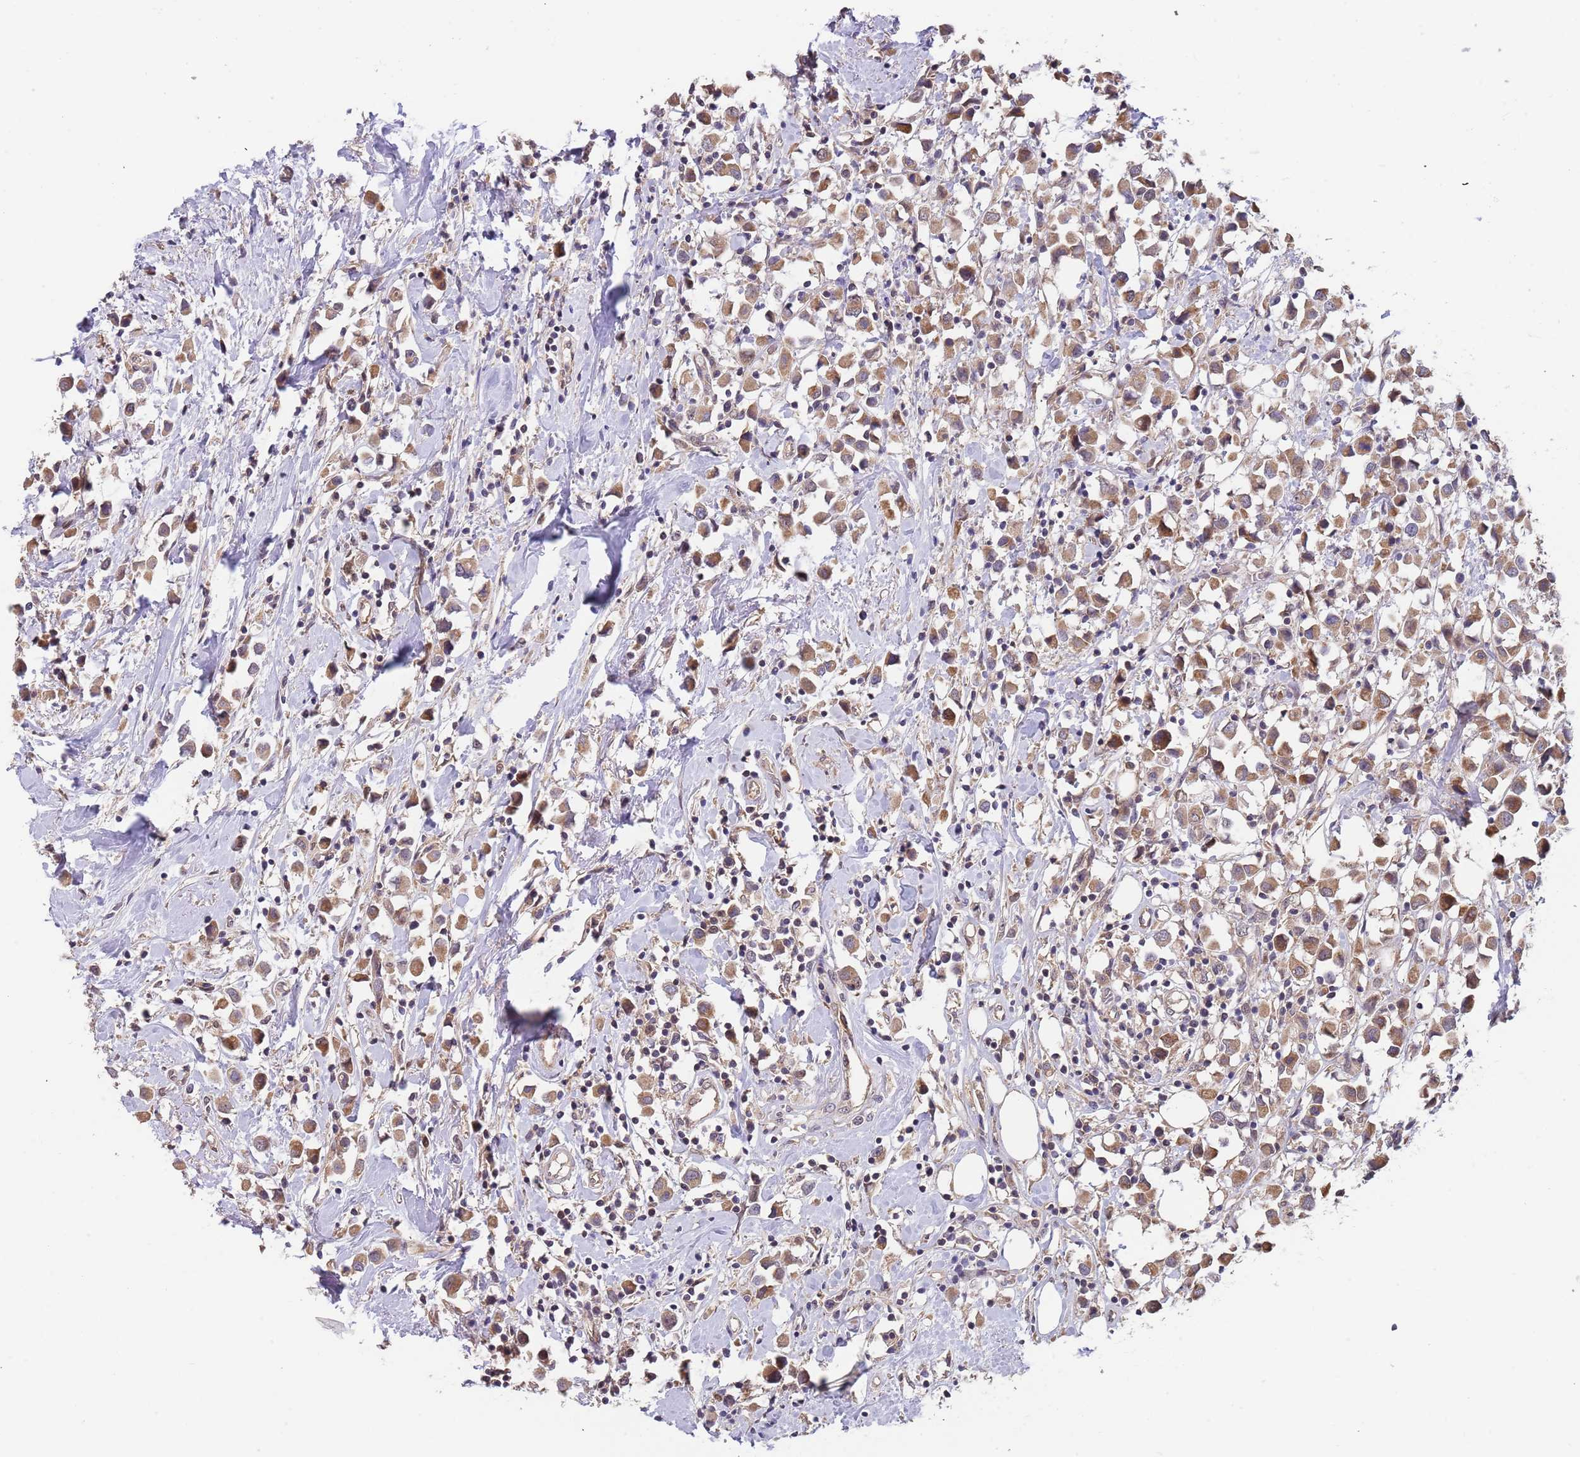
{"staining": {"intensity": "moderate", "quantity": ">75%", "location": "cytoplasmic/membranous"}, "tissue": "breast cancer", "cell_type": "Tumor cells", "image_type": "cancer", "snomed": [{"axis": "morphology", "description": "Duct carcinoma"}, {"axis": "topography", "description": "Breast"}], "caption": "About >75% of tumor cells in breast cancer (intraductal carcinoma) demonstrate moderate cytoplasmic/membranous protein positivity as visualized by brown immunohistochemical staining.", "gene": "TMEM64", "patient": {"sex": "female", "age": 61}}